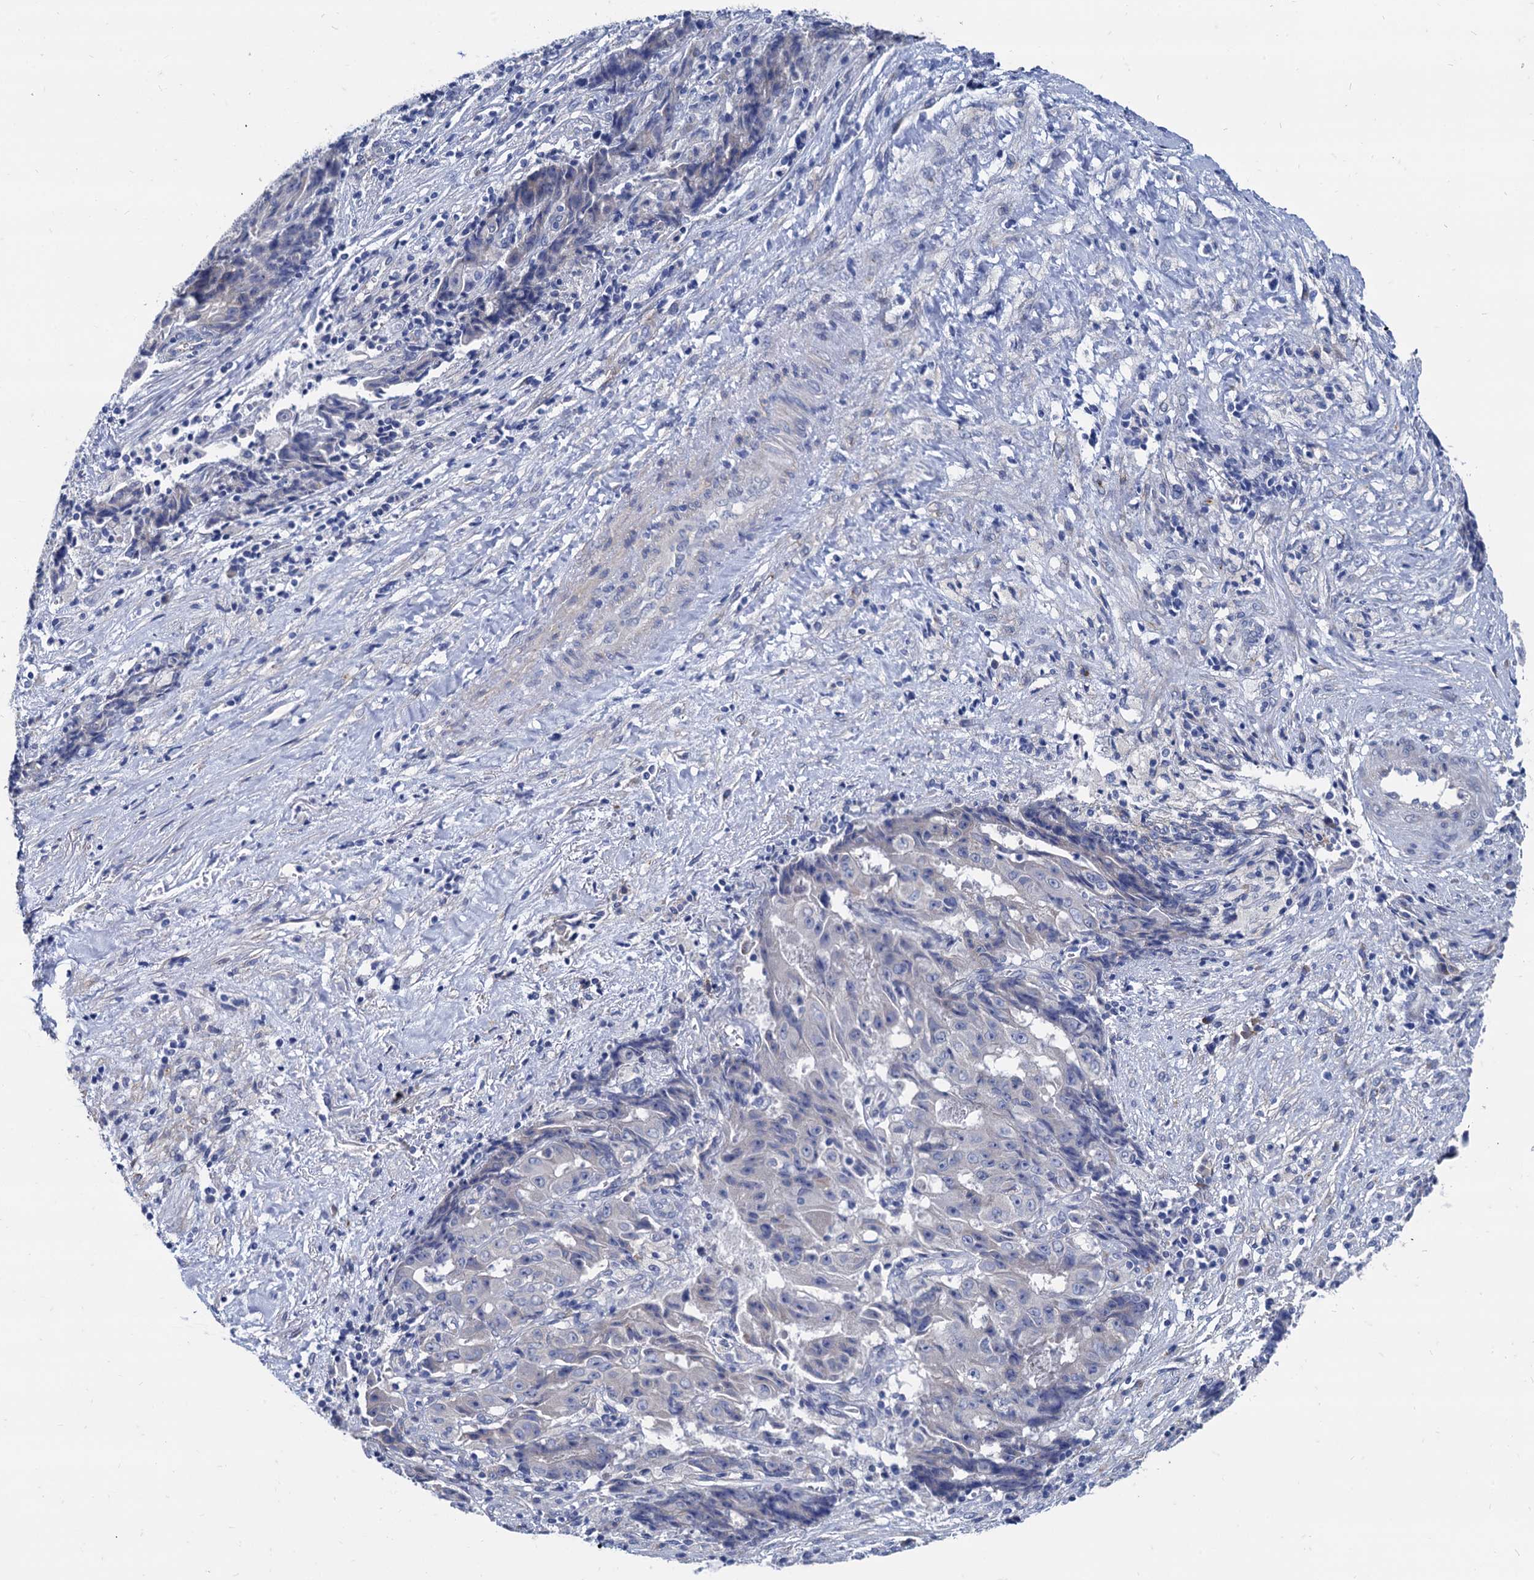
{"staining": {"intensity": "negative", "quantity": "none", "location": "none"}, "tissue": "ovarian cancer", "cell_type": "Tumor cells", "image_type": "cancer", "snomed": [{"axis": "morphology", "description": "Carcinoma, endometroid"}, {"axis": "topography", "description": "Appendix"}, {"axis": "topography", "description": "Ovary"}], "caption": "Tumor cells show no significant staining in ovarian cancer.", "gene": "FOXR2", "patient": {"sex": "female", "age": 42}}